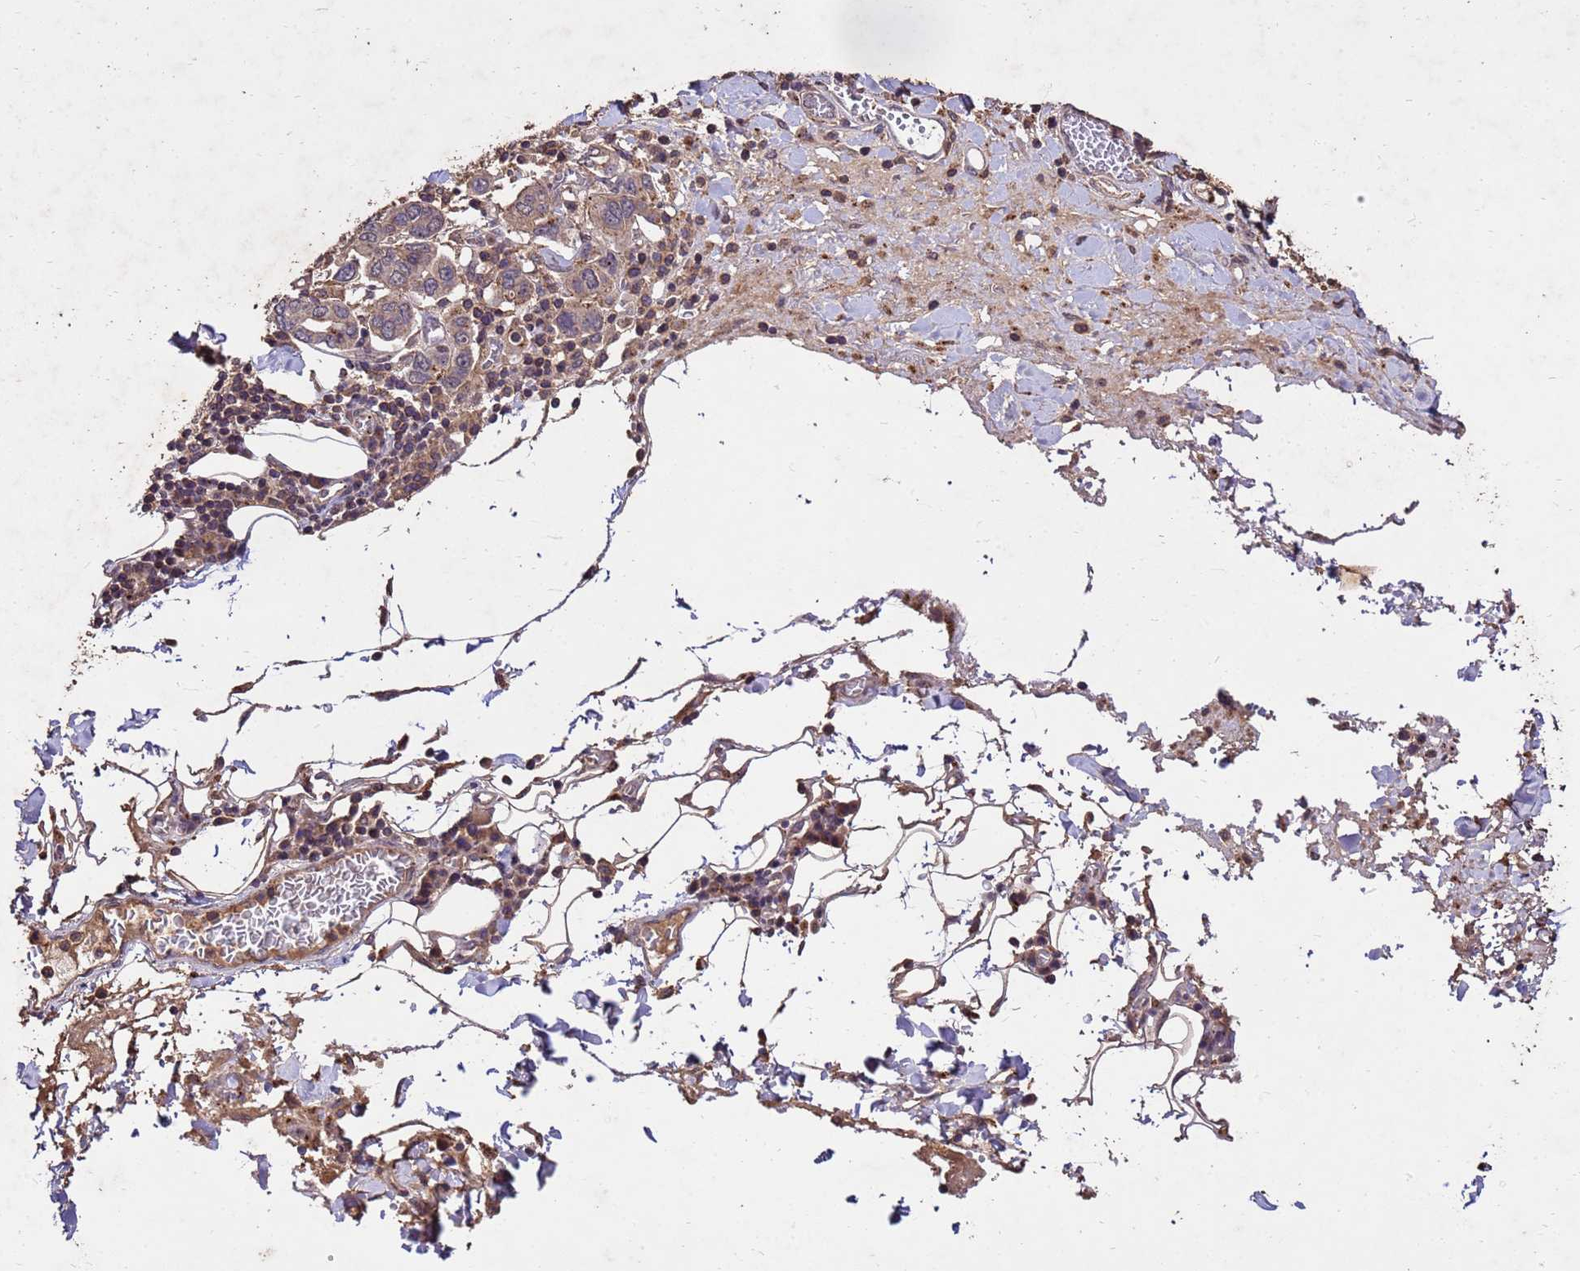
{"staining": {"intensity": "moderate", "quantity": ">75%", "location": "cytoplasmic/membranous"}, "tissue": "stomach cancer", "cell_type": "Tumor cells", "image_type": "cancer", "snomed": [{"axis": "morphology", "description": "Adenocarcinoma, NOS"}, {"axis": "topography", "description": "Stomach, upper"}, {"axis": "topography", "description": "Stomach"}], "caption": "Immunohistochemistry histopathology image of human stomach adenocarcinoma stained for a protein (brown), which reveals medium levels of moderate cytoplasmic/membranous staining in approximately >75% of tumor cells.", "gene": "TOR4A", "patient": {"sex": "male", "age": 62}}